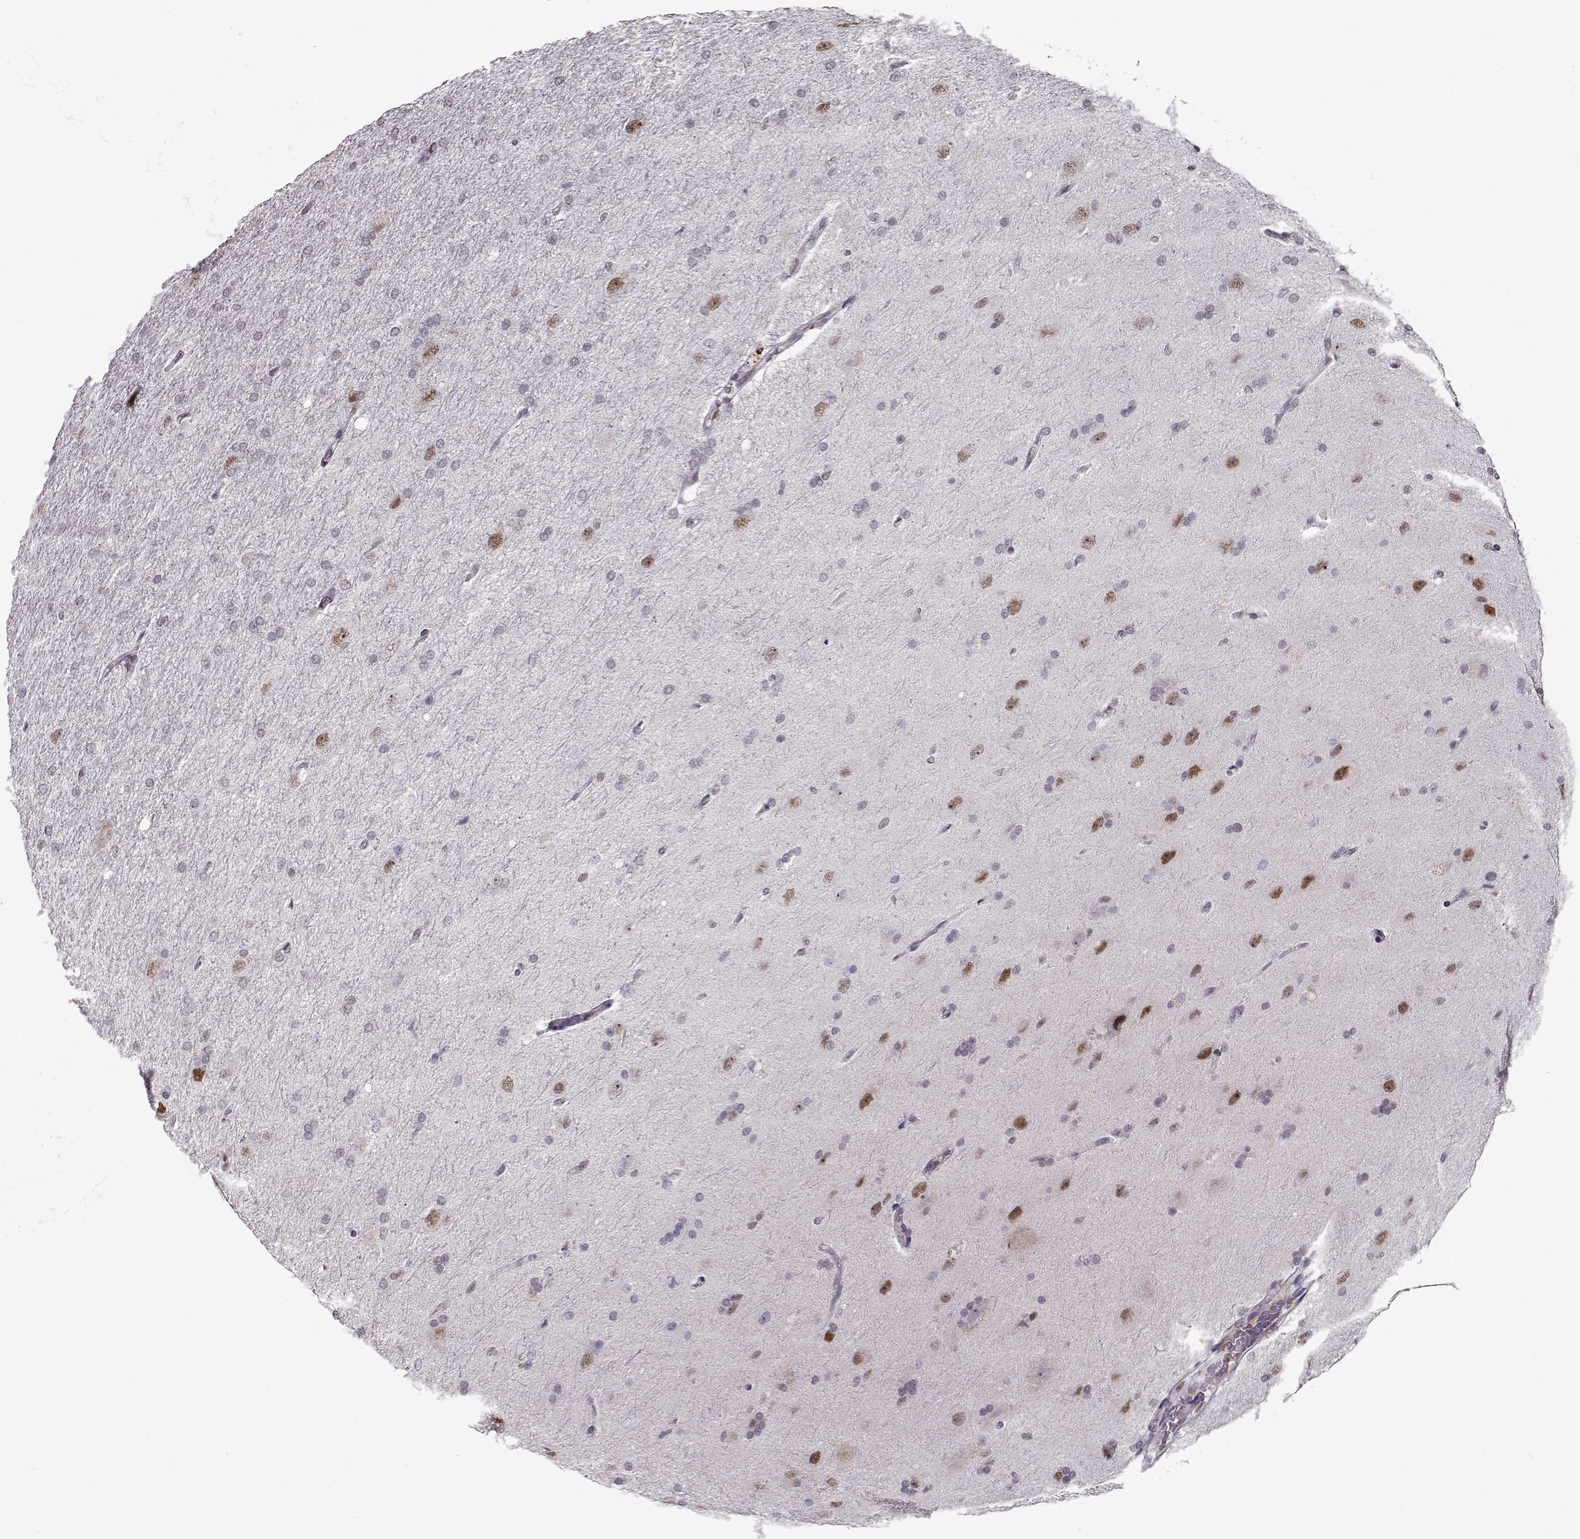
{"staining": {"intensity": "negative", "quantity": "none", "location": "none"}, "tissue": "glioma", "cell_type": "Tumor cells", "image_type": "cancer", "snomed": [{"axis": "morphology", "description": "Glioma, malignant, High grade"}, {"axis": "topography", "description": "Cerebral cortex"}], "caption": "A high-resolution micrograph shows immunohistochemistry (IHC) staining of high-grade glioma (malignant), which demonstrates no significant staining in tumor cells.", "gene": "PRMT8", "patient": {"sex": "male", "age": 70}}